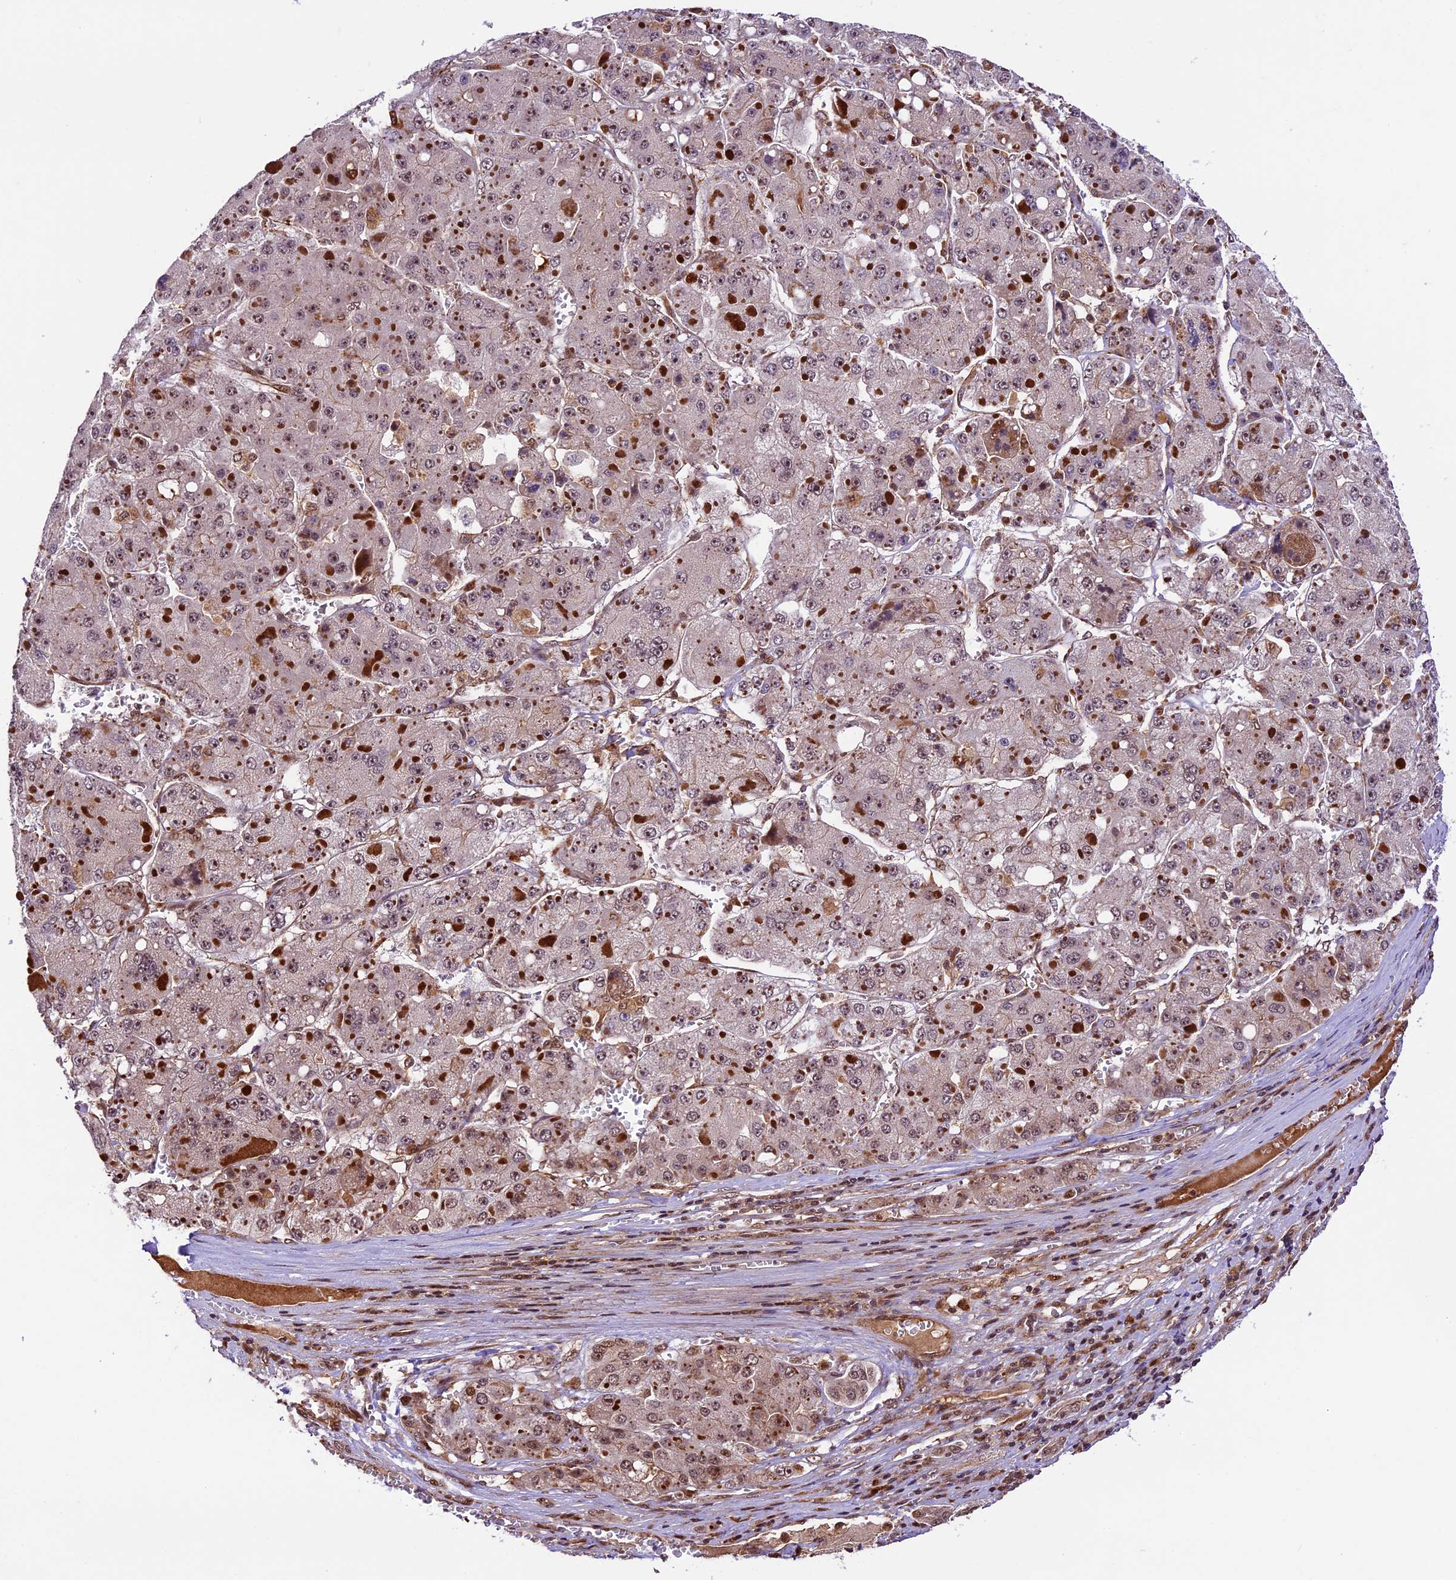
{"staining": {"intensity": "moderate", "quantity": "25%-75%", "location": "nuclear"}, "tissue": "liver cancer", "cell_type": "Tumor cells", "image_type": "cancer", "snomed": [{"axis": "morphology", "description": "Carcinoma, Hepatocellular, NOS"}, {"axis": "topography", "description": "Liver"}], "caption": "High-power microscopy captured an immunohistochemistry image of liver cancer, revealing moderate nuclear staining in about 25%-75% of tumor cells.", "gene": "DHX38", "patient": {"sex": "female", "age": 73}}